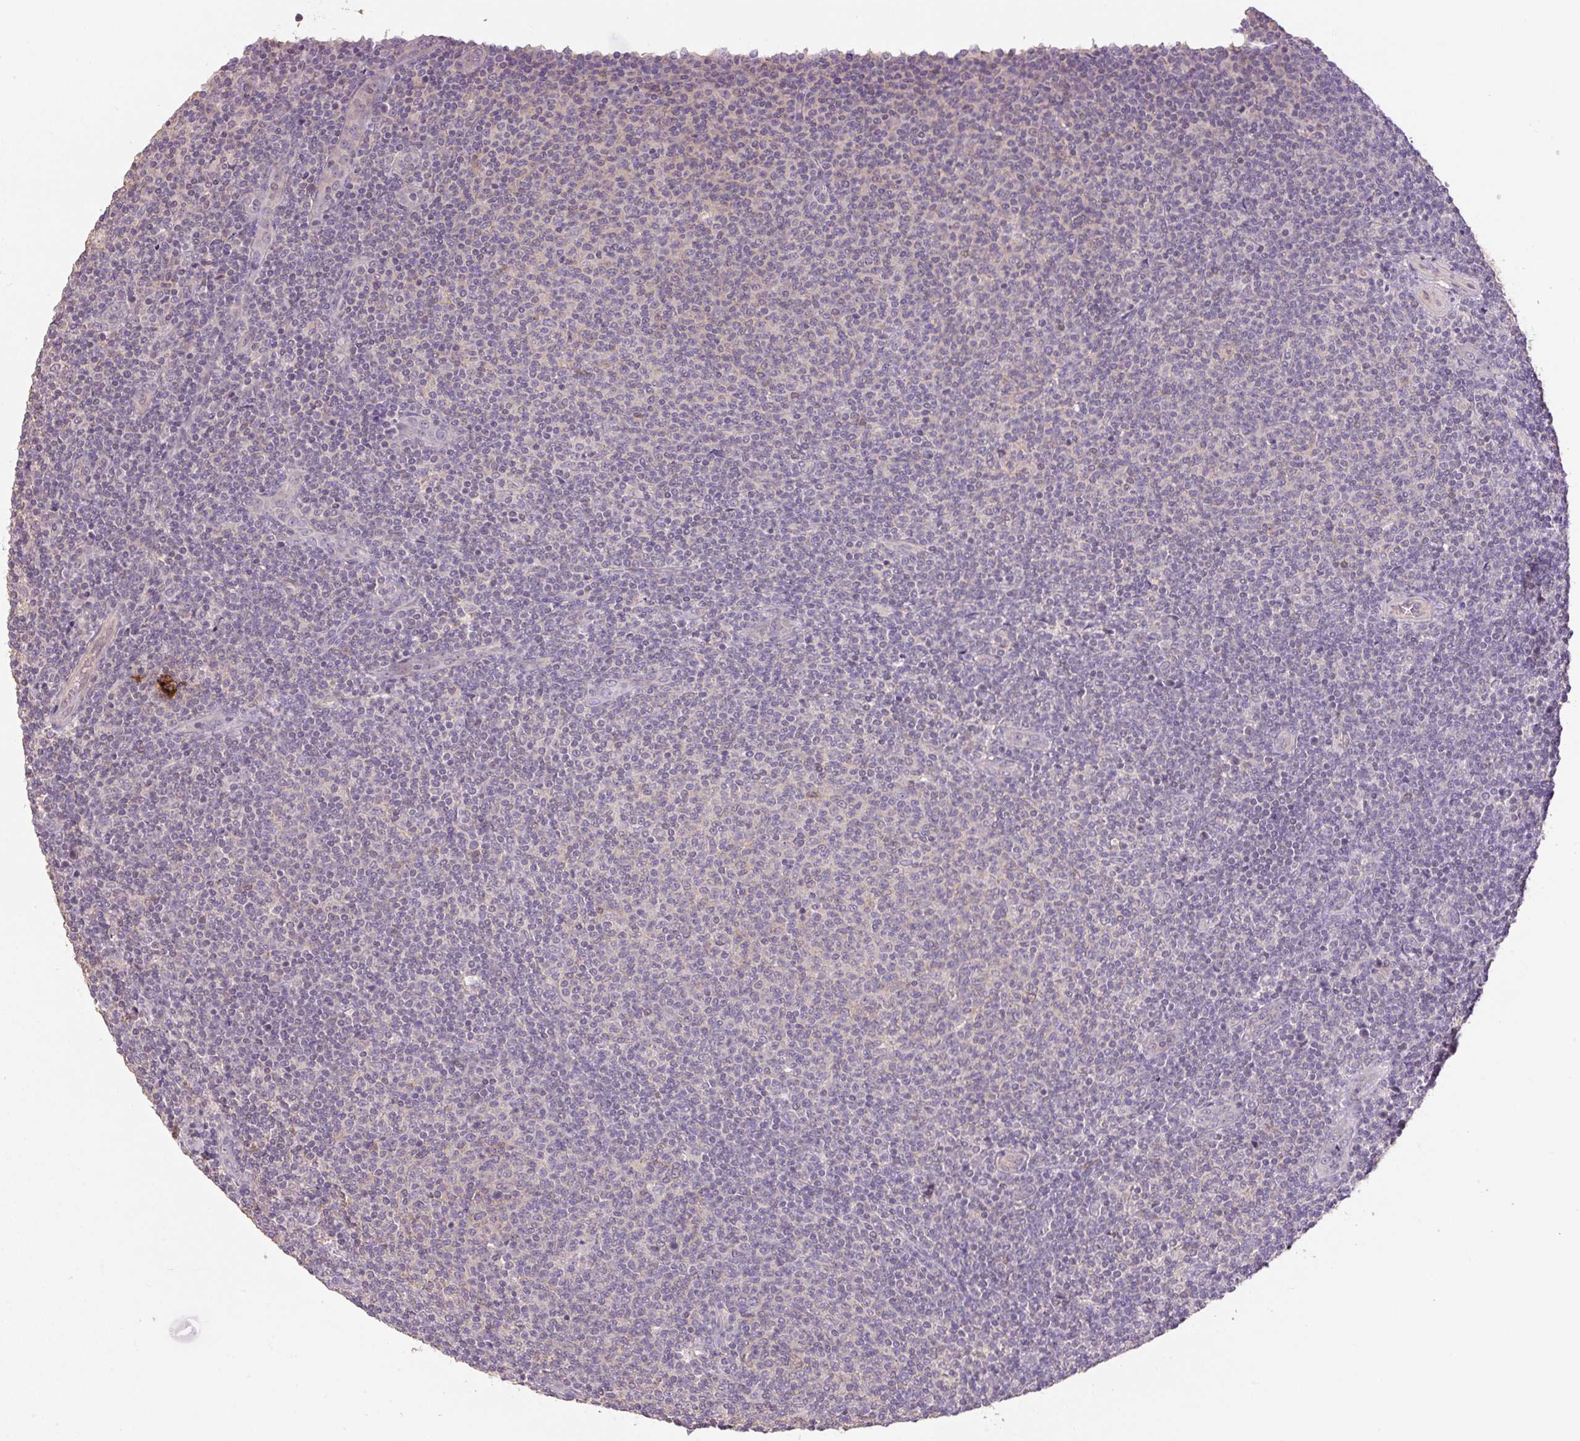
{"staining": {"intensity": "negative", "quantity": "none", "location": "none"}, "tissue": "lymphoma", "cell_type": "Tumor cells", "image_type": "cancer", "snomed": [{"axis": "morphology", "description": "Malignant lymphoma, non-Hodgkin's type, Low grade"}, {"axis": "topography", "description": "Lymph node"}], "caption": "High magnification brightfield microscopy of lymphoma stained with DAB (3,3'-diaminobenzidine) (brown) and counterstained with hematoxylin (blue): tumor cells show no significant positivity.", "gene": "COX8A", "patient": {"sex": "male", "age": 66}}